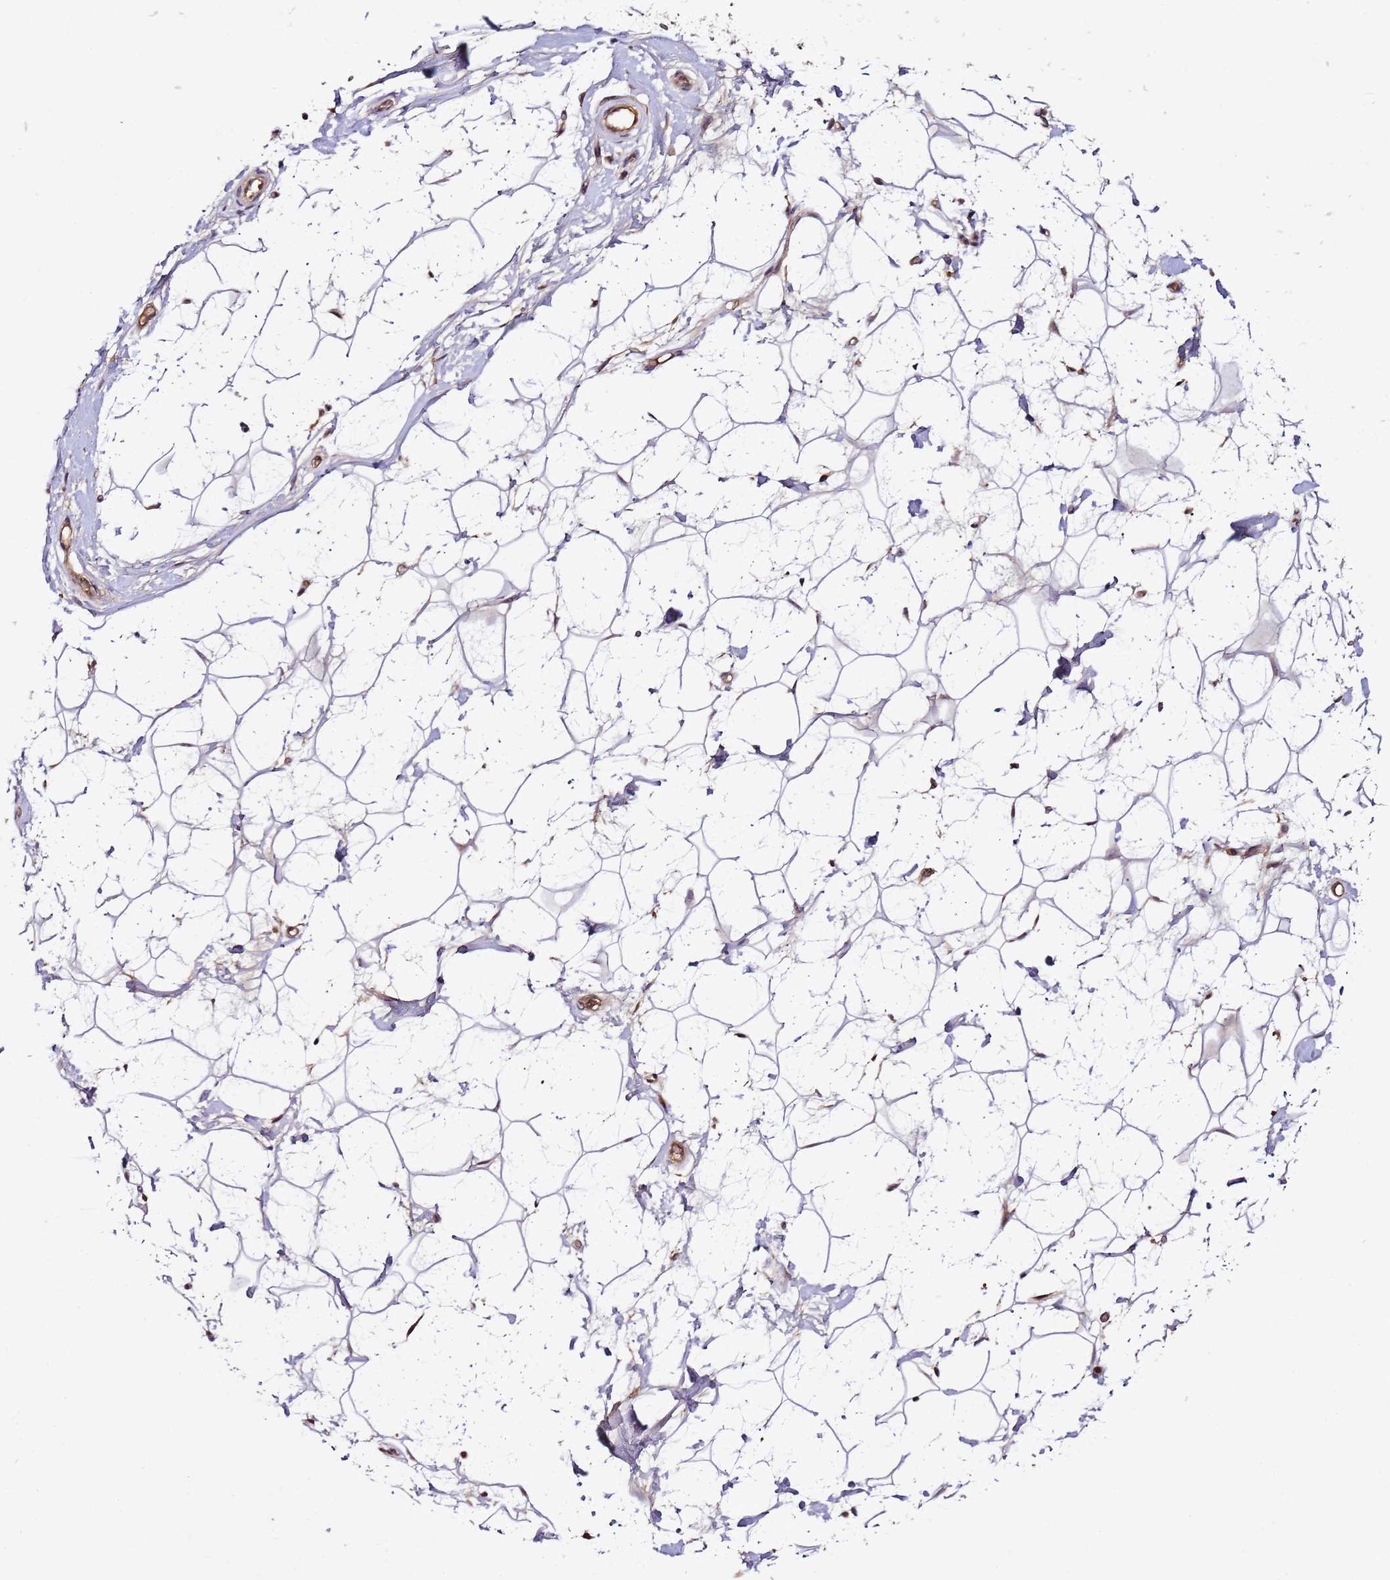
{"staining": {"intensity": "weak", "quantity": "25%-75%", "location": "cytoplasmic/membranous"}, "tissue": "adipose tissue", "cell_type": "Adipocytes", "image_type": "normal", "snomed": [{"axis": "morphology", "description": "Normal tissue, NOS"}, {"axis": "topography", "description": "Breast"}], "caption": "Protein expression analysis of normal human adipose tissue reveals weak cytoplasmic/membranous staining in about 25%-75% of adipocytes. The staining was performed using DAB (3,3'-diaminobenzidine) to visualize the protein expression in brown, while the nuclei were stained in blue with hematoxylin (Magnification: 20x).", "gene": "DDX27", "patient": {"sex": "female", "age": 26}}